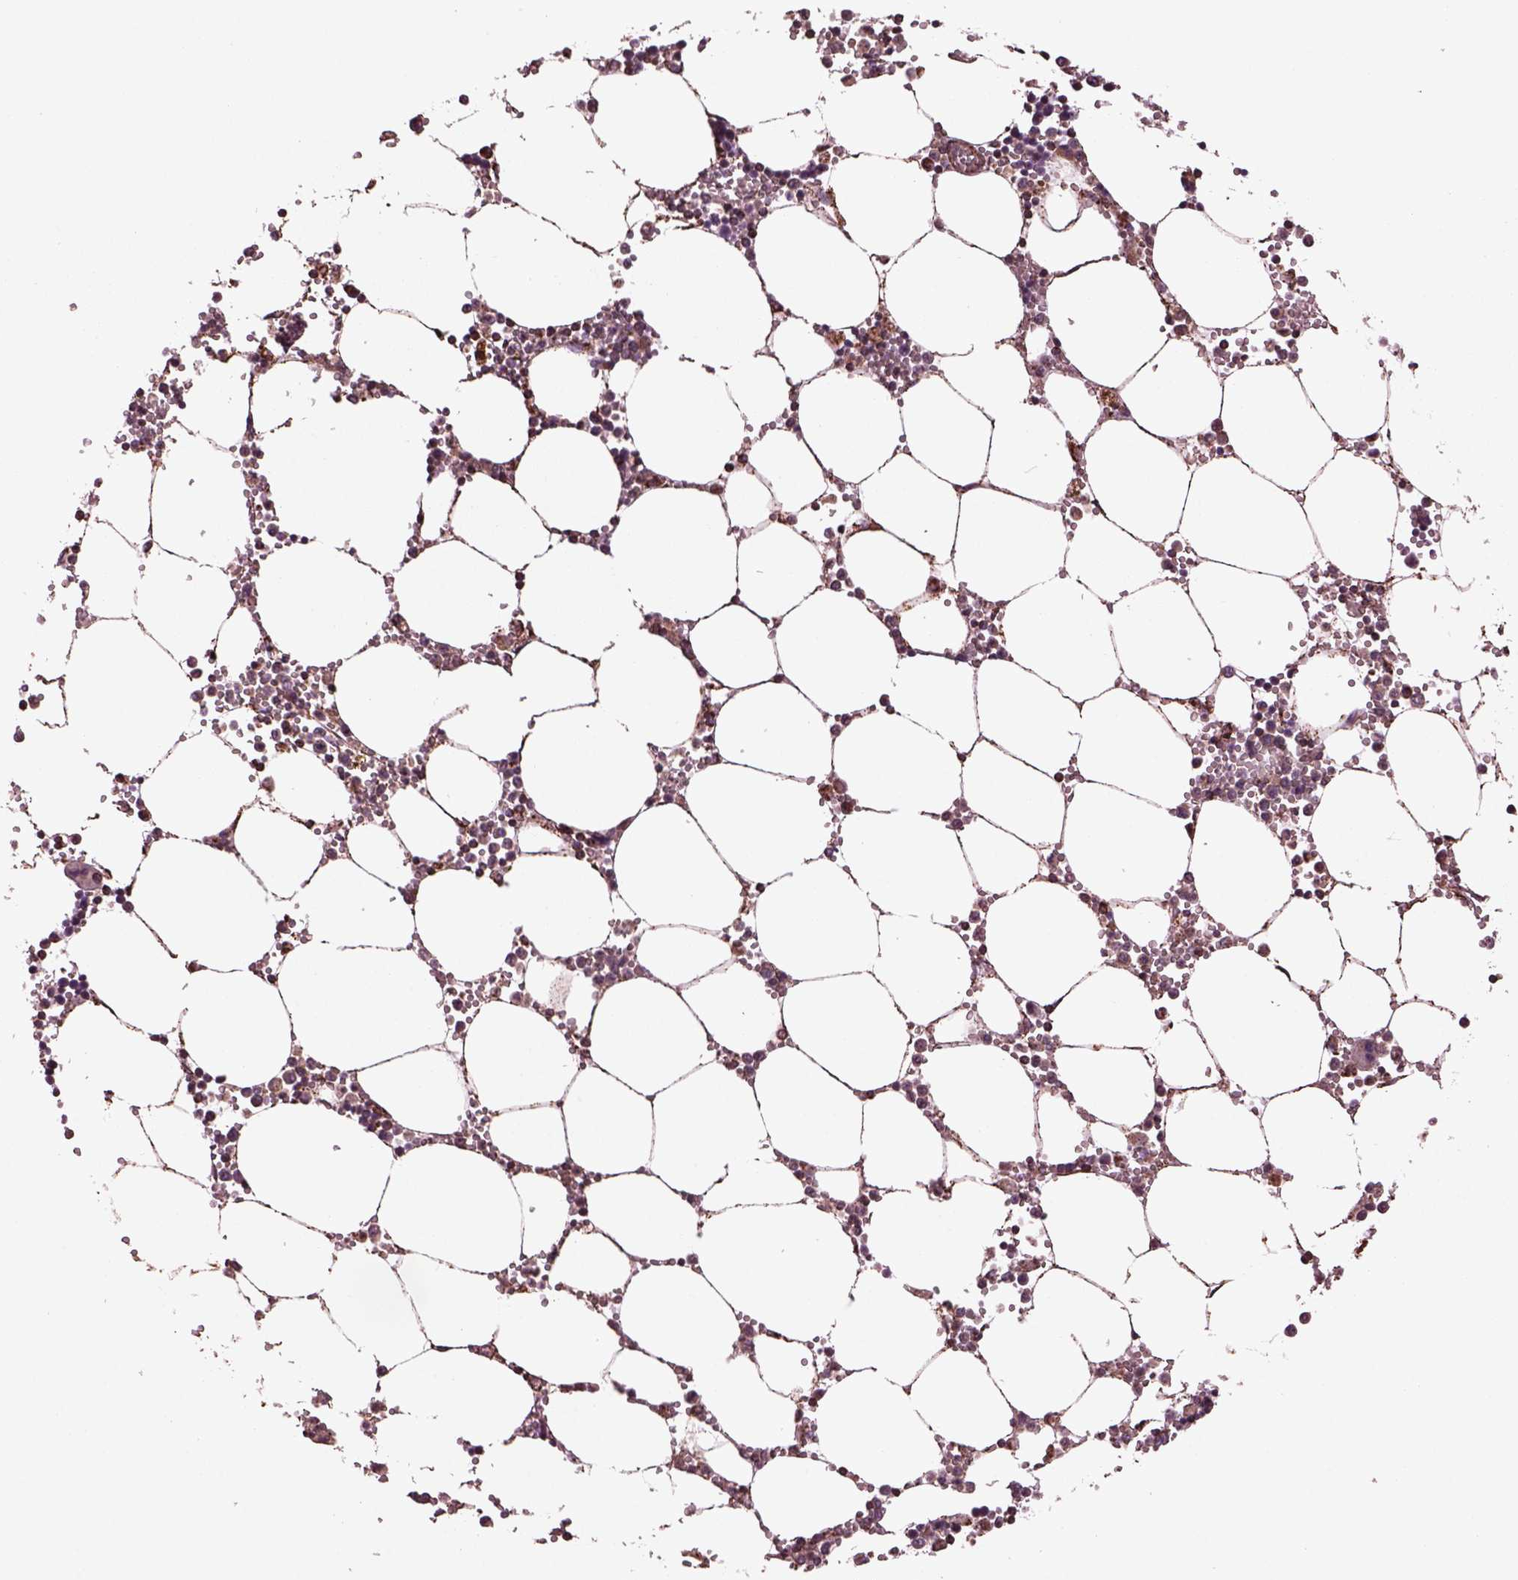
{"staining": {"intensity": "moderate", "quantity": "<25%", "location": "cytoplasmic/membranous"}, "tissue": "bone marrow", "cell_type": "Hematopoietic cells", "image_type": "normal", "snomed": [{"axis": "morphology", "description": "Normal tissue, NOS"}, {"axis": "topography", "description": "Bone marrow"}], "caption": "DAB (3,3'-diaminobenzidine) immunohistochemical staining of unremarkable human bone marrow shows moderate cytoplasmic/membranous protein expression in about <25% of hematopoietic cells.", "gene": "TMEM254", "patient": {"sex": "male", "age": 54}}